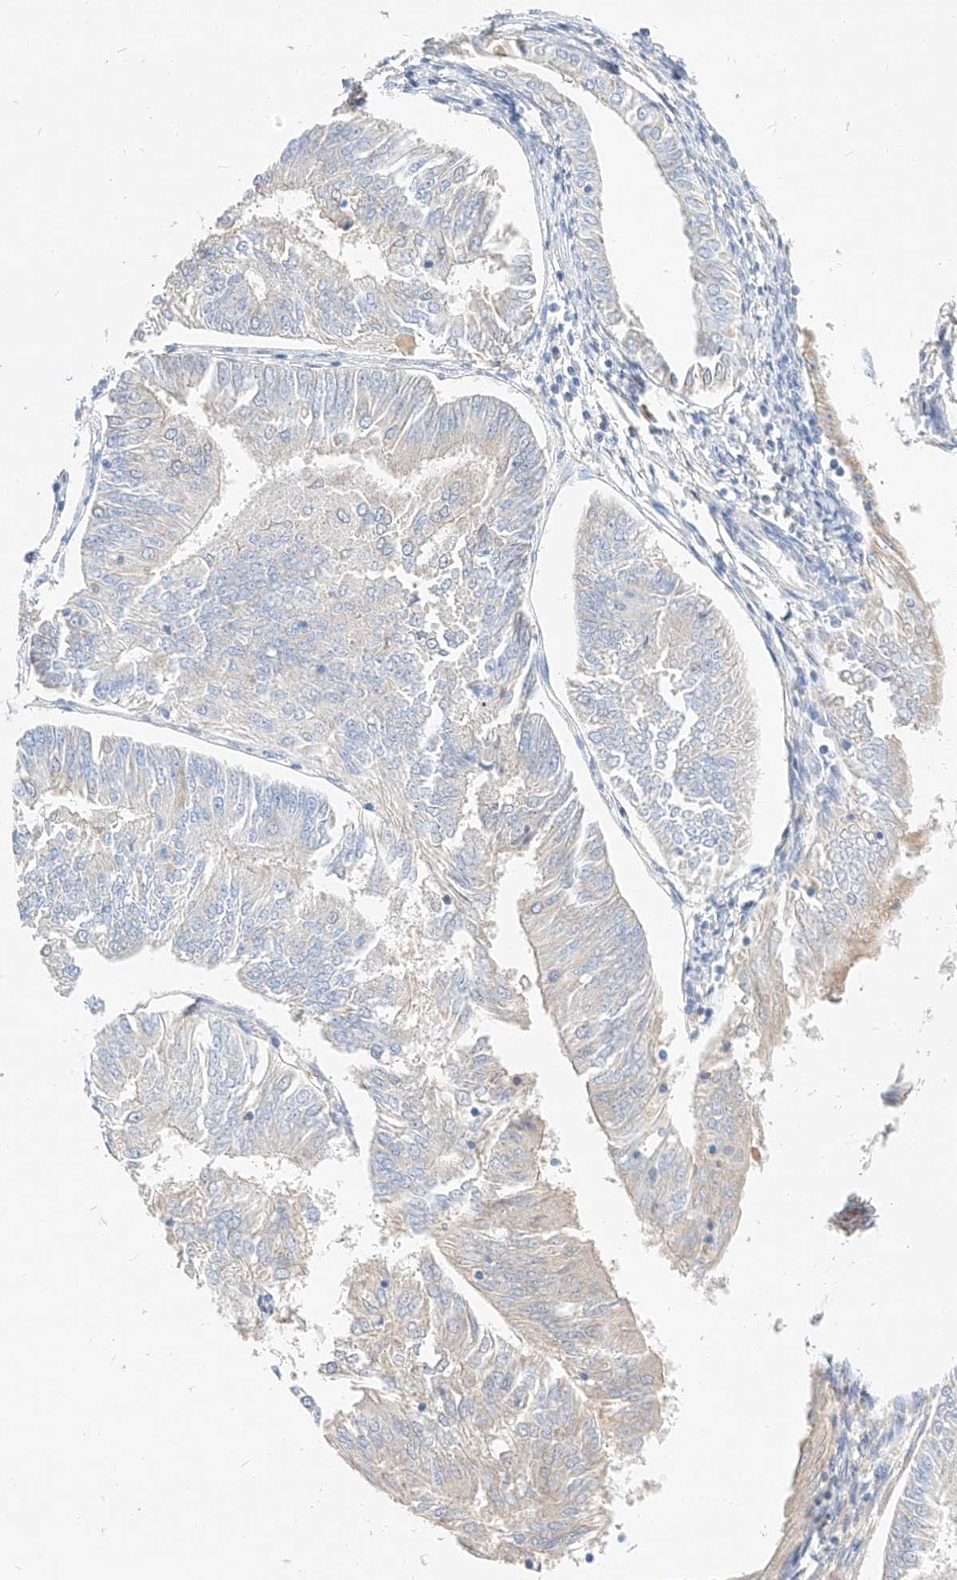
{"staining": {"intensity": "negative", "quantity": "none", "location": "none"}, "tissue": "endometrial cancer", "cell_type": "Tumor cells", "image_type": "cancer", "snomed": [{"axis": "morphology", "description": "Adenocarcinoma, NOS"}, {"axis": "topography", "description": "Endometrium"}], "caption": "Endometrial adenocarcinoma was stained to show a protein in brown. There is no significant positivity in tumor cells.", "gene": "MAP7", "patient": {"sex": "female", "age": 58}}